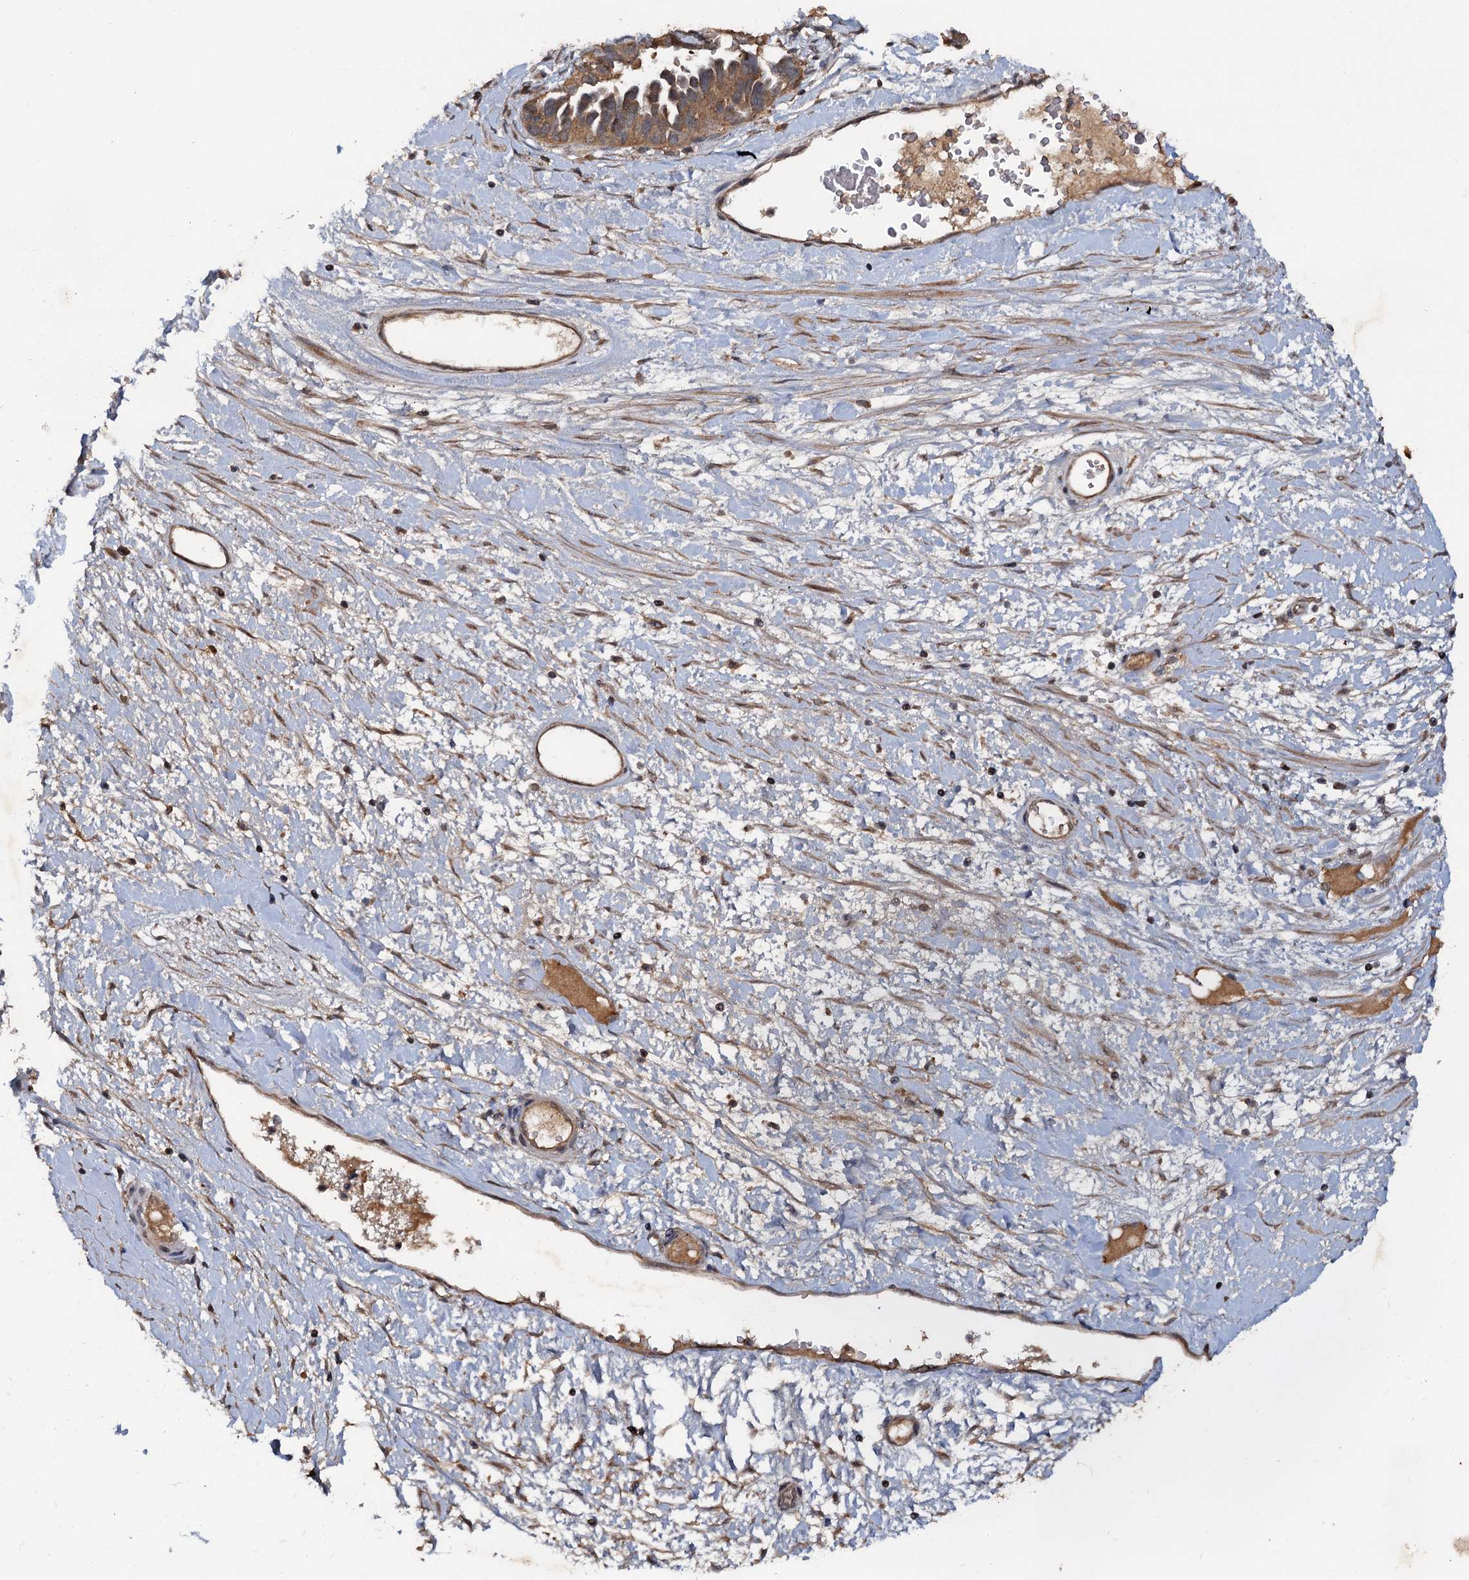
{"staining": {"intensity": "moderate", "quantity": ">75%", "location": "cytoplasmic/membranous"}, "tissue": "ovarian cancer", "cell_type": "Tumor cells", "image_type": "cancer", "snomed": [{"axis": "morphology", "description": "Cystadenocarcinoma, serous, NOS"}, {"axis": "topography", "description": "Ovary"}], "caption": "About >75% of tumor cells in ovarian cancer display moderate cytoplasmic/membranous protein positivity as visualized by brown immunohistochemical staining.", "gene": "SLC46A3", "patient": {"sex": "female", "age": 54}}